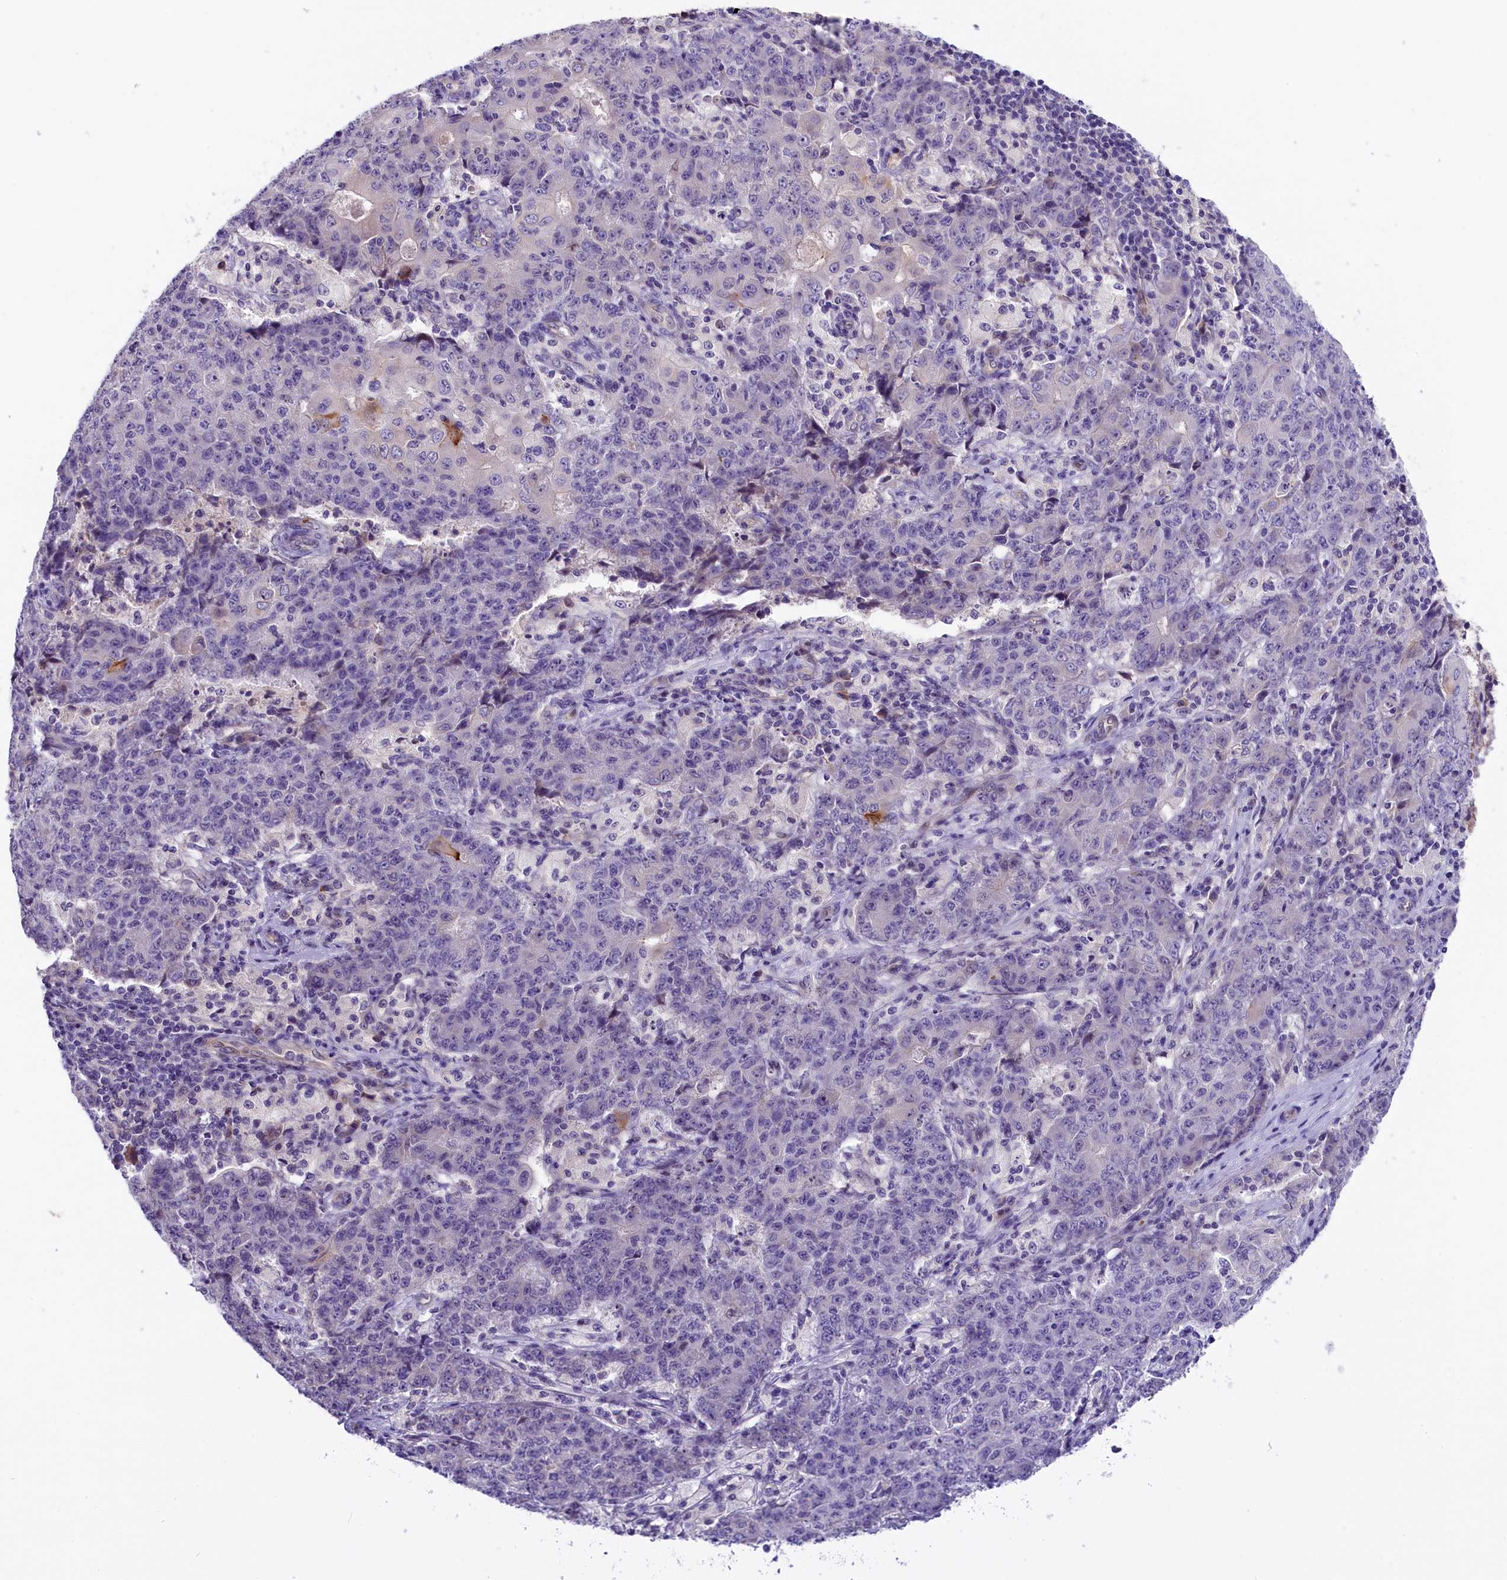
{"staining": {"intensity": "negative", "quantity": "none", "location": "none"}, "tissue": "ovarian cancer", "cell_type": "Tumor cells", "image_type": "cancer", "snomed": [{"axis": "morphology", "description": "Carcinoma, endometroid"}, {"axis": "topography", "description": "Ovary"}], "caption": "This is an immunohistochemistry photomicrograph of human ovarian cancer. There is no positivity in tumor cells.", "gene": "CCDC32", "patient": {"sex": "female", "age": 42}}